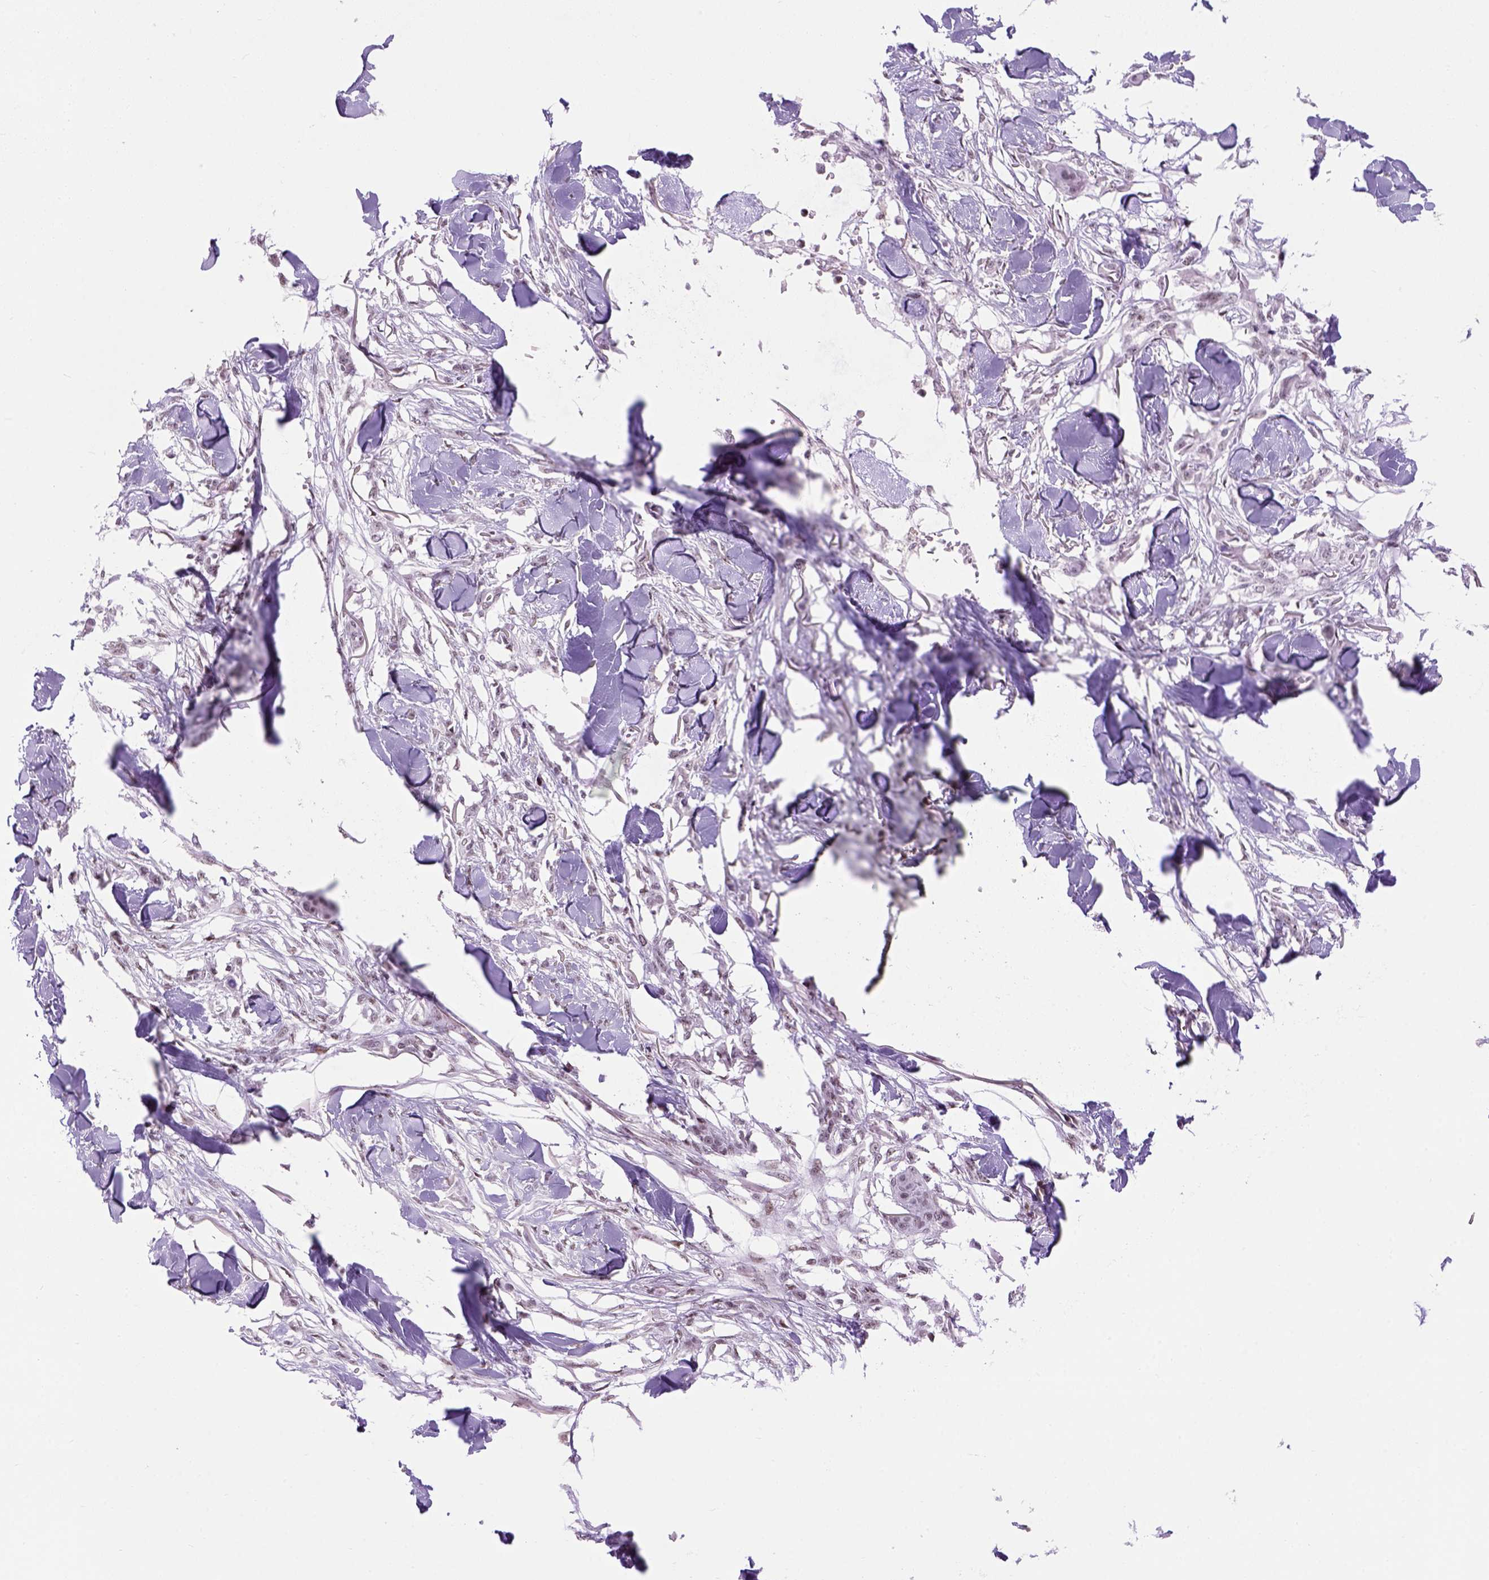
{"staining": {"intensity": "weak", "quantity": "25%-75%", "location": "nuclear"}, "tissue": "skin cancer", "cell_type": "Tumor cells", "image_type": "cancer", "snomed": [{"axis": "morphology", "description": "Squamous cell carcinoma, NOS"}, {"axis": "topography", "description": "Skin"}], "caption": "A histopathology image of human skin cancer (squamous cell carcinoma) stained for a protein shows weak nuclear brown staining in tumor cells.", "gene": "TBPL1", "patient": {"sex": "female", "age": 59}}